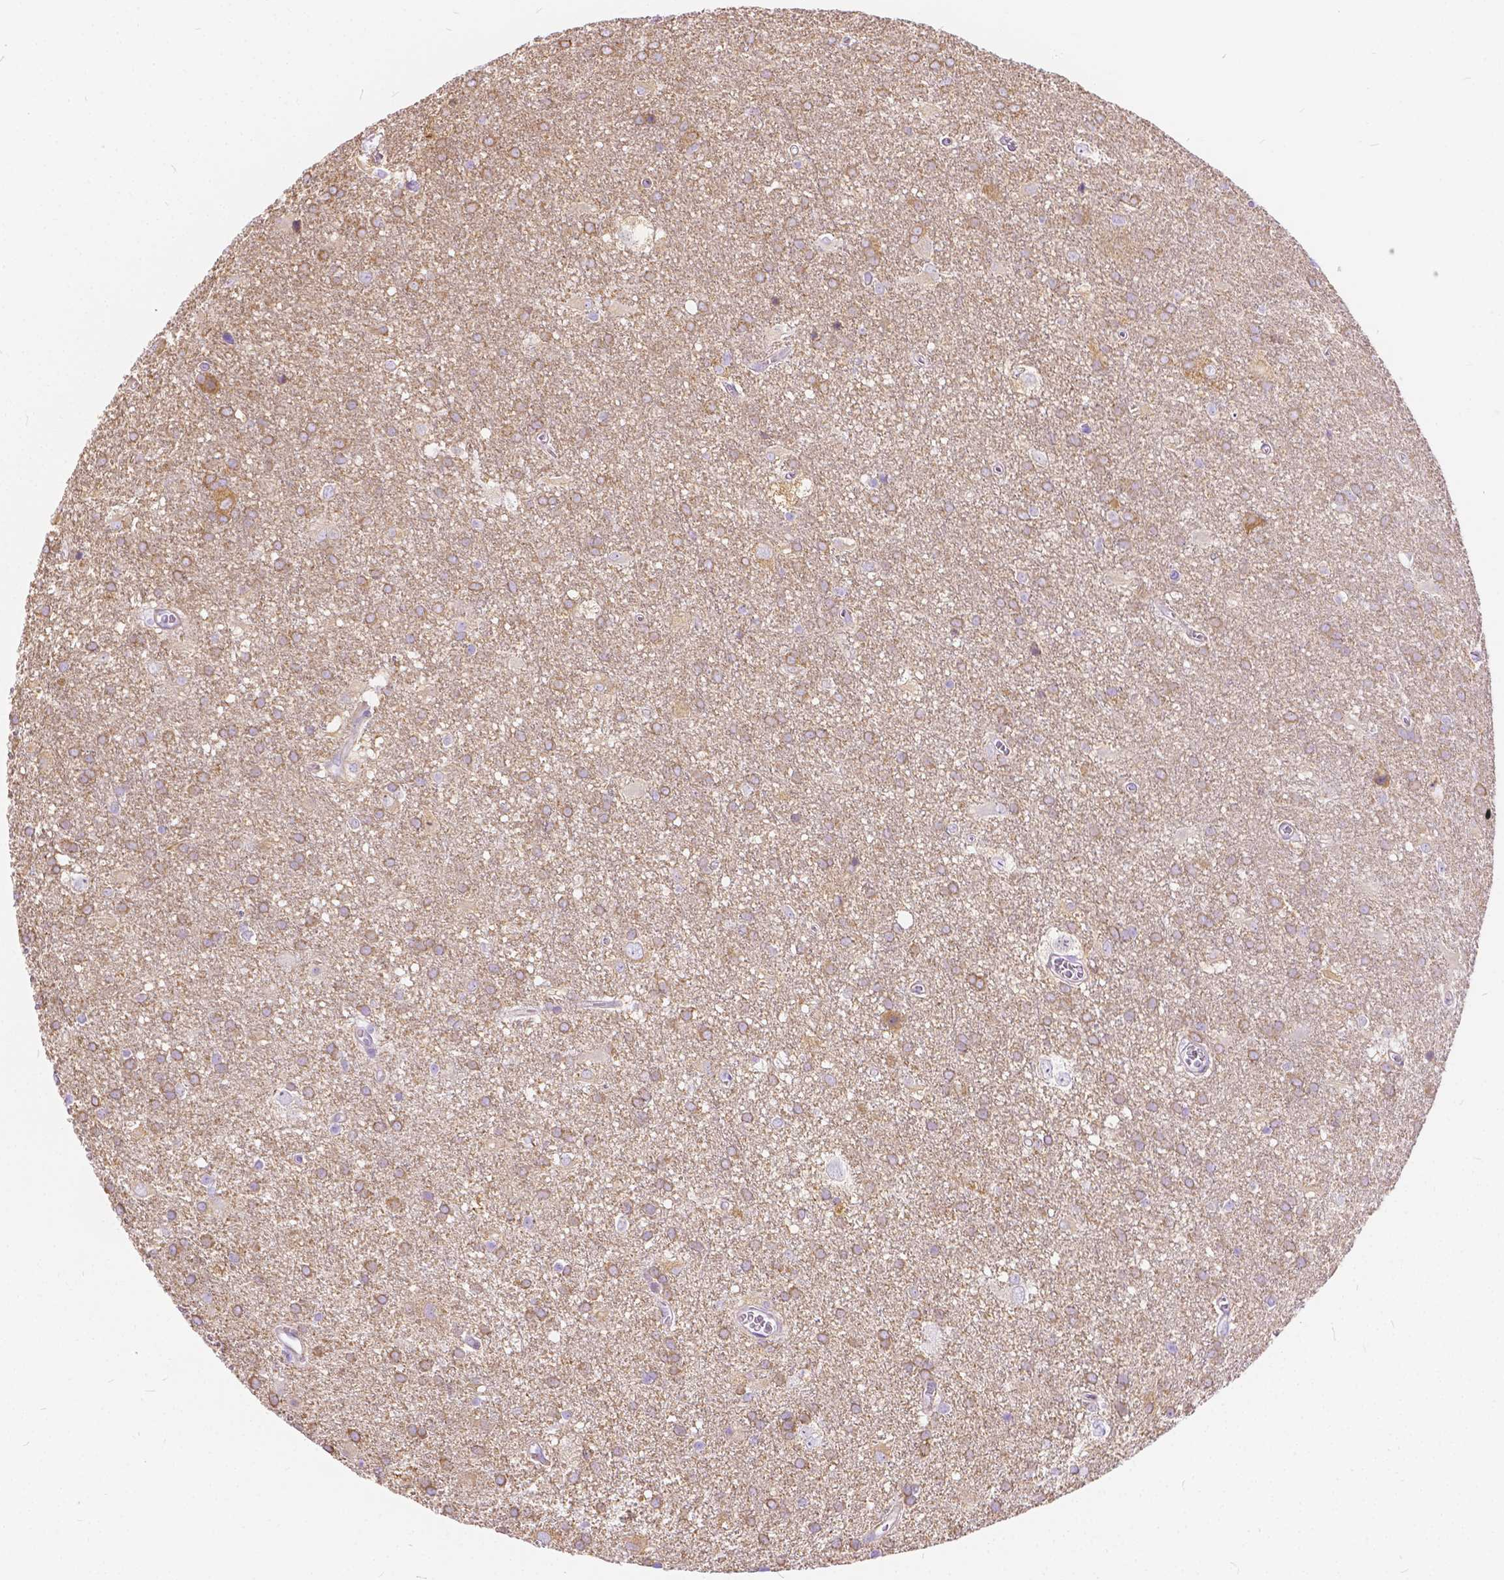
{"staining": {"intensity": "weak", "quantity": ">75%", "location": "cytoplasmic/membranous"}, "tissue": "glioma", "cell_type": "Tumor cells", "image_type": "cancer", "snomed": [{"axis": "morphology", "description": "Glioma, malignant, Low grade"}, {"axis": "topography", "description": "Brain"}], "caption": "Human glioma stained with a brown dye shows weak cytoplasmic/membranous positive staining in about >75% of tumor cells.", "gene": "CHRM1", "patient": {"sex": "male", "age": 66}}